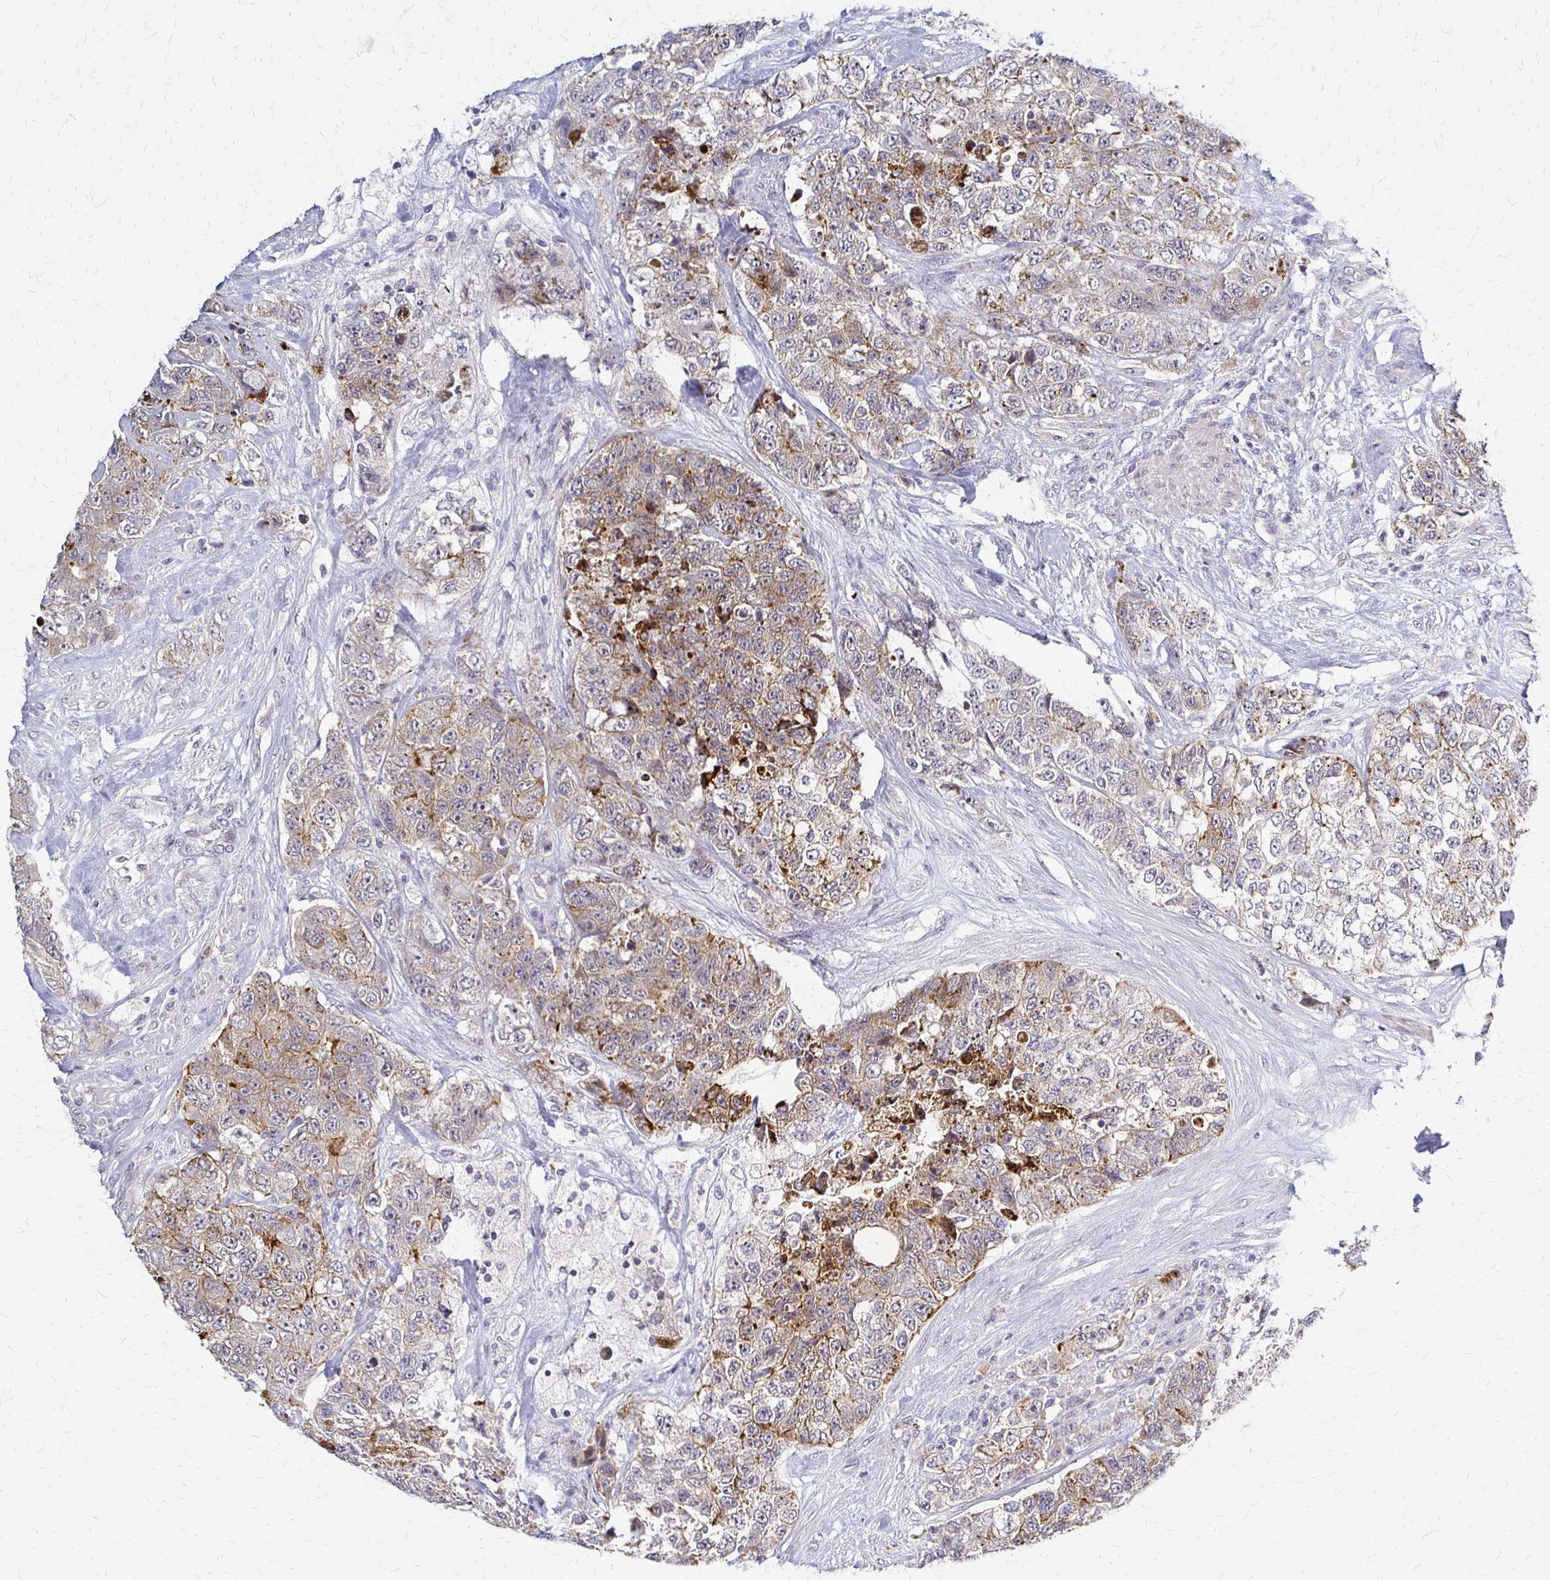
{"staining": {"intensity": "moderate", "quantity": "25%-75%", "location": "cytoplasmic/membranous"}, "tissue": "urothelial cancer", "cell_type": "Tumor cells", "image_type": "cancer", "snomed": [{"axis": "morphology", "description": "Urothelial carcinoma, High grade"}, {"axis": "topography", "description": "Urinary bladder"}], "caption": "A histopathology image of human urothelial cancer stained for a protein displays moderate cytoplasmic/membranous brown staining in tumor cells. (Stains: DAB in brown, nuclei in blue, Microscopy: brightfield microscopy at high magnification).", "gene": "SLC9A9", "patient": {"sex": "female", "age": 78}}